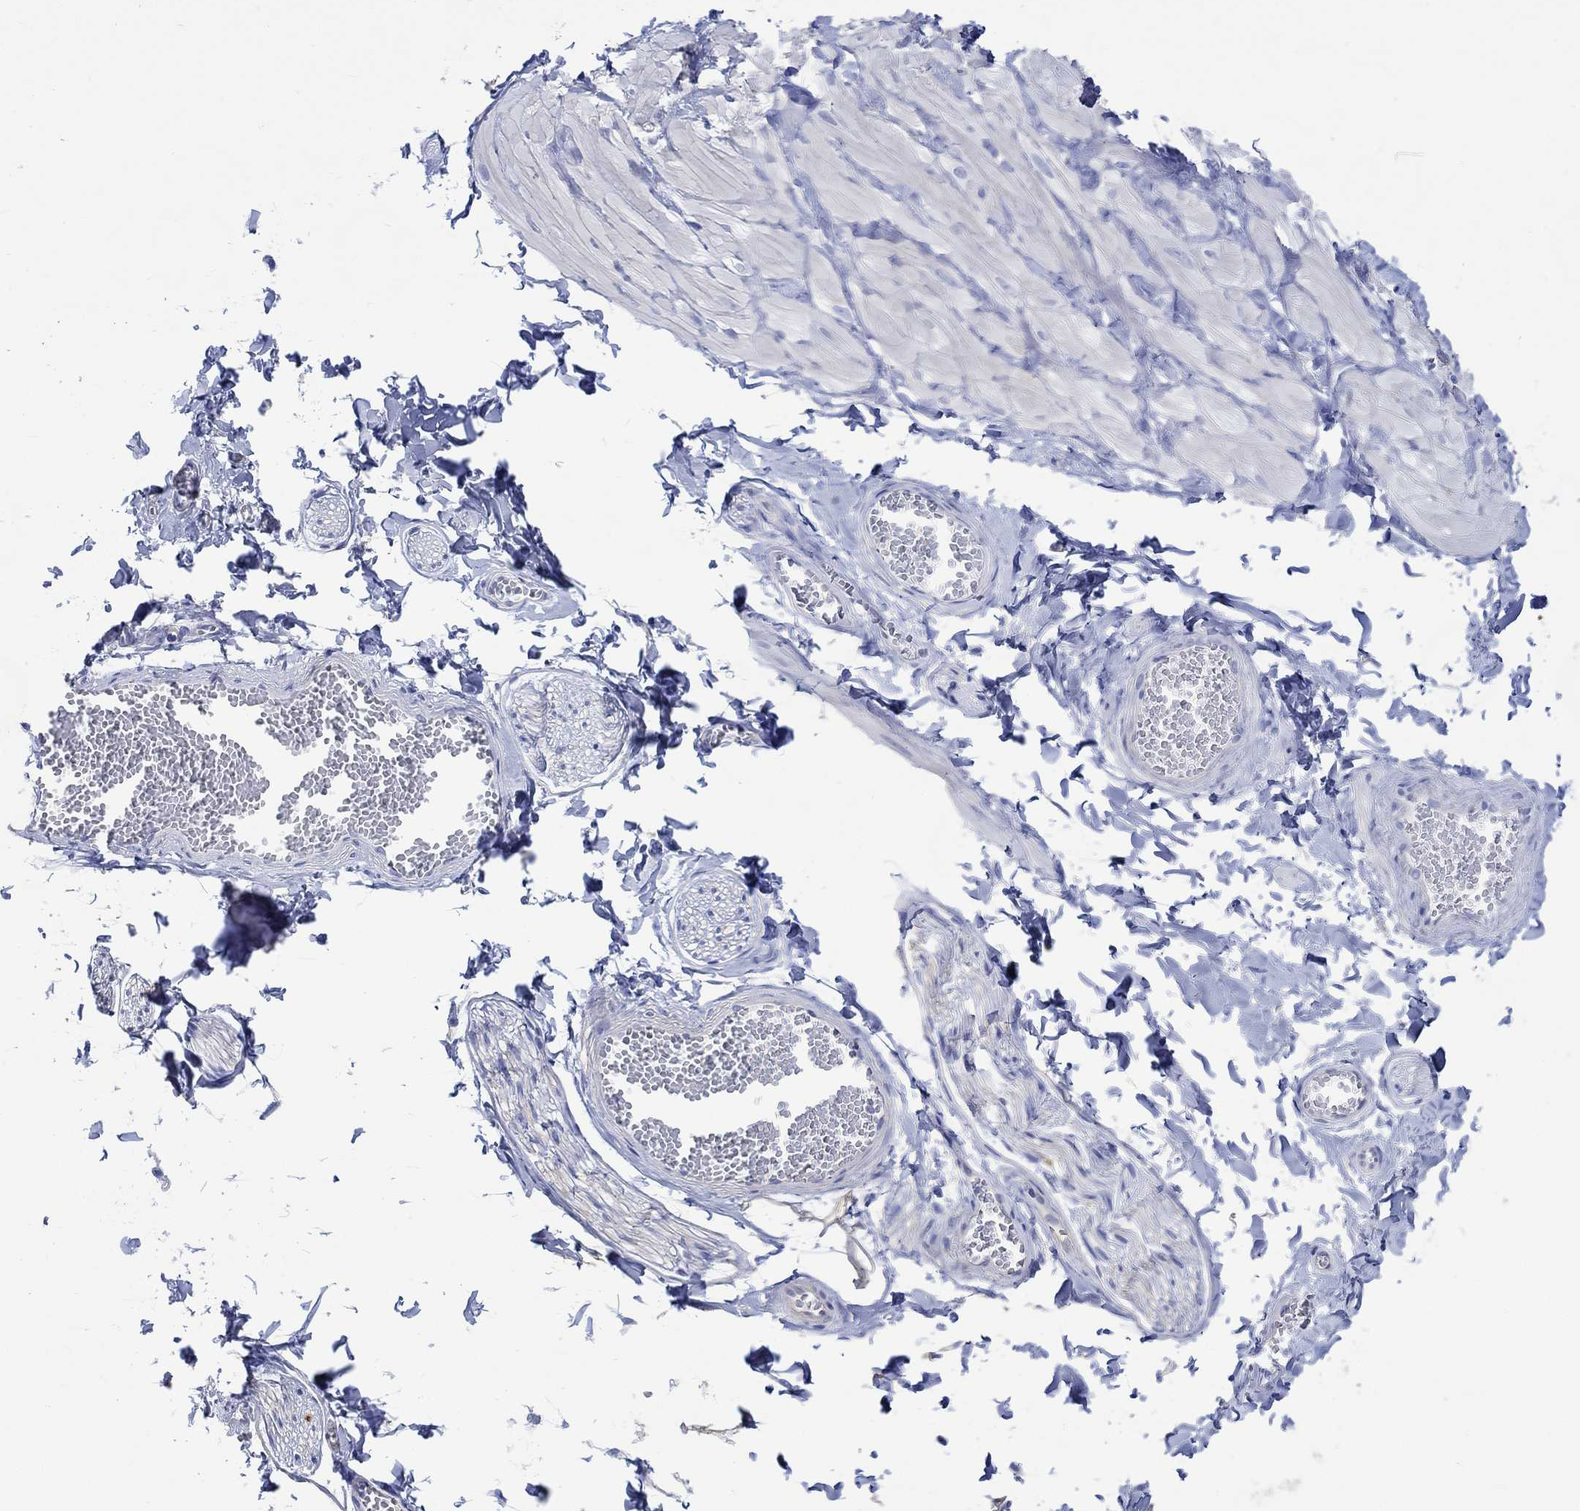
{"staining": {"intensity": "negative", "quantity": "none", "location": "none"}, "tissue": "adipose tissue", "cell_type": "Adipocytes", "image_type": "normal", "snomed": [{"axis": "morphology", "description": "Normal tissue, NOS"}, {"axis": "topography", "description": "Smooth muscle"}, {"axis": "topography", "description": "Peripheral nerve tissue"}], "caption": "This is an immunohistochemistry micrograph of unremarkable adipose tissue. There is no staining in adipocytes.", "gene": "CPLX1", "patient": {"sex": "male", "age": 22}}